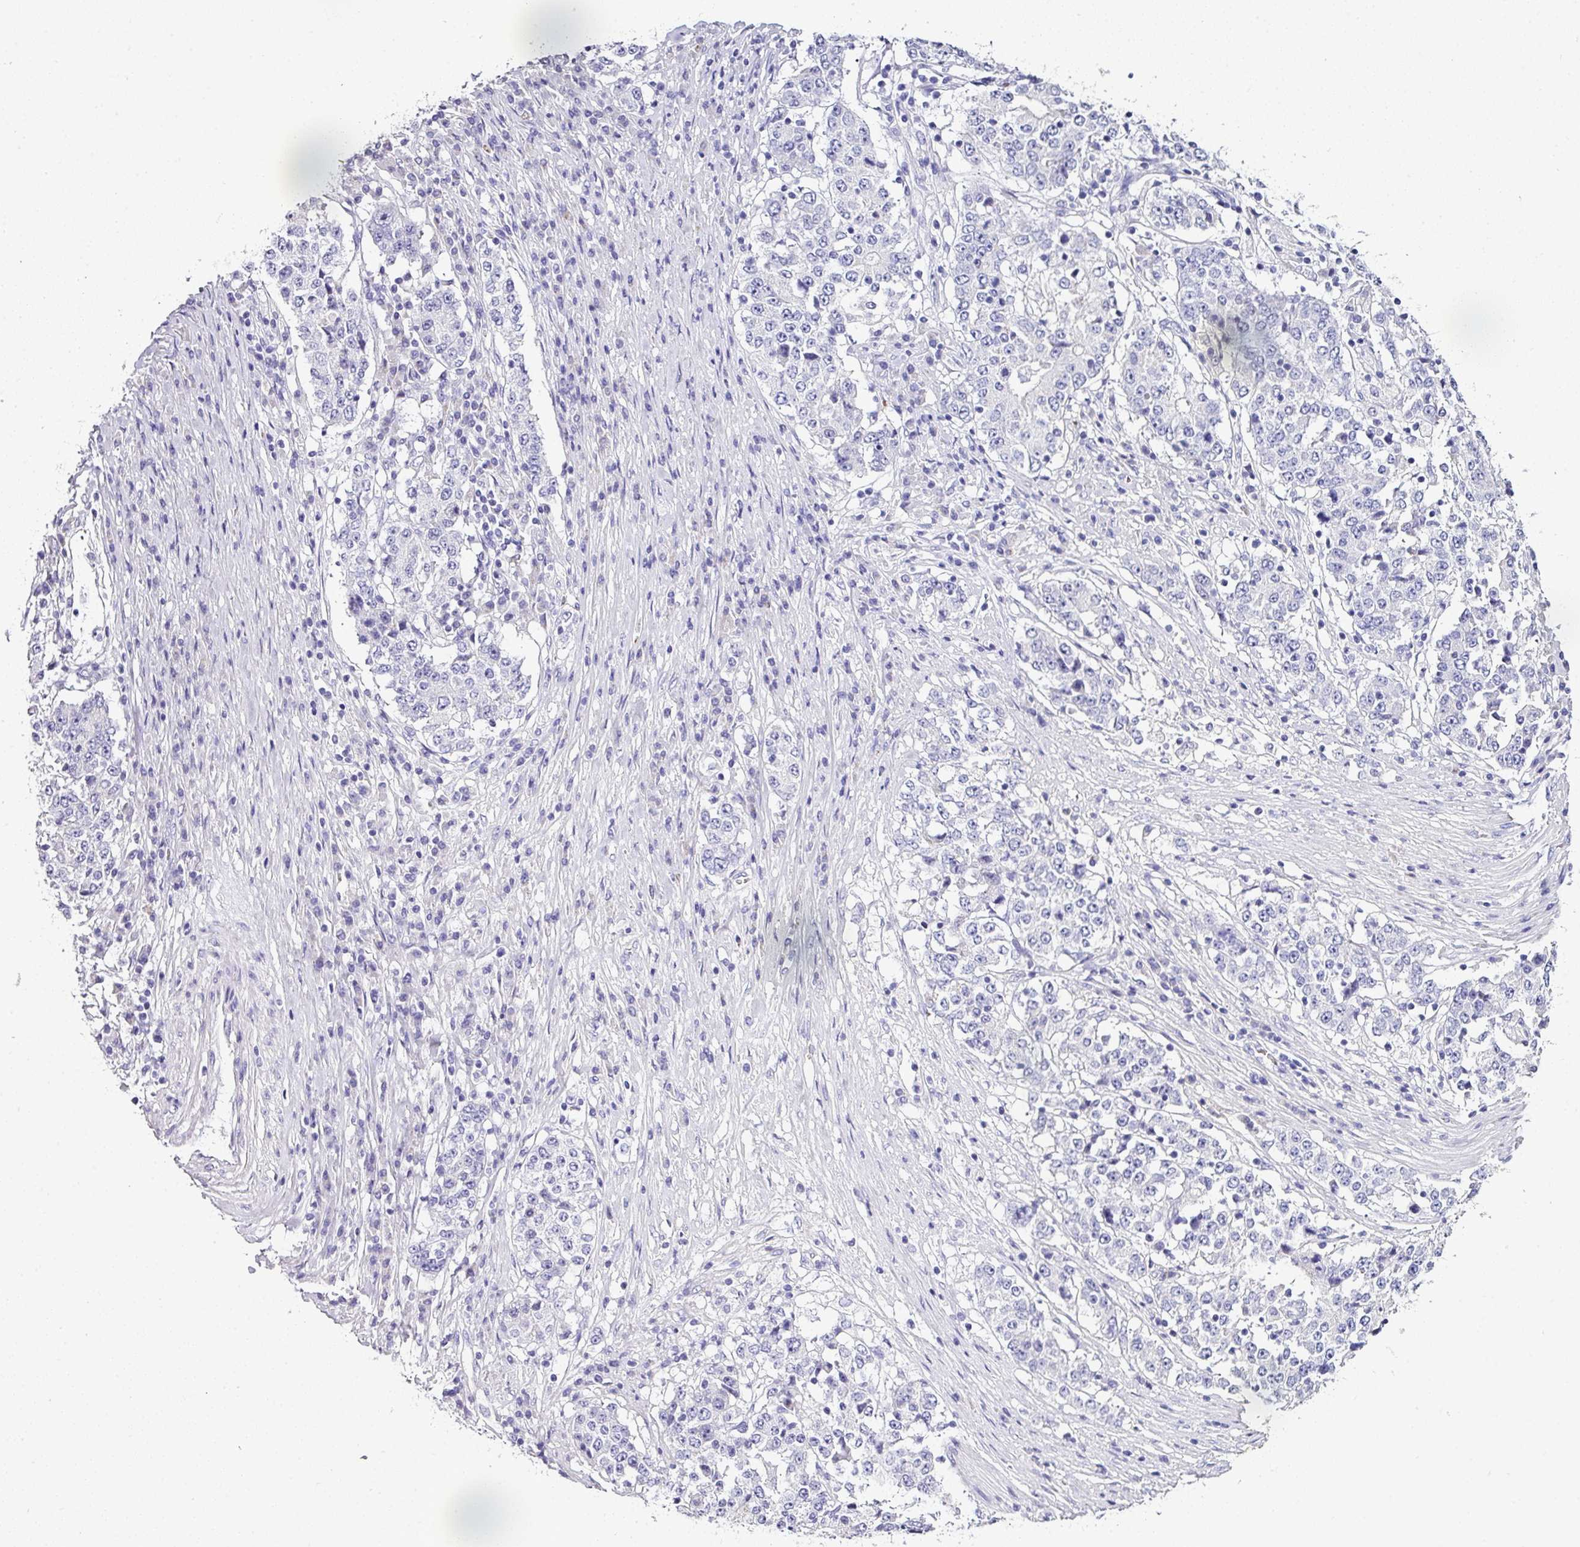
{"staining": {"intensity": "negative", "quantity": "none", "location": "none"}, "tissue": "stomach cancer", "cell_type": "Tumor cells", "image_type": "cancer", "snomed": [{"axis": "morphology", "description": "Adenocarcinoma, NOS"}, {"axis": "topography", "description": "Stomach"}], "caption": "Immunohistochemistry micrograph of neoplastic tissue: human stomach adenocarcinoma stained with DAB (3,3'-diaminobenzidine) reveals no significant protein expression in tumor cells.", "gene": "NAPSA", "patient": {"sex": "male", "age": 59}}